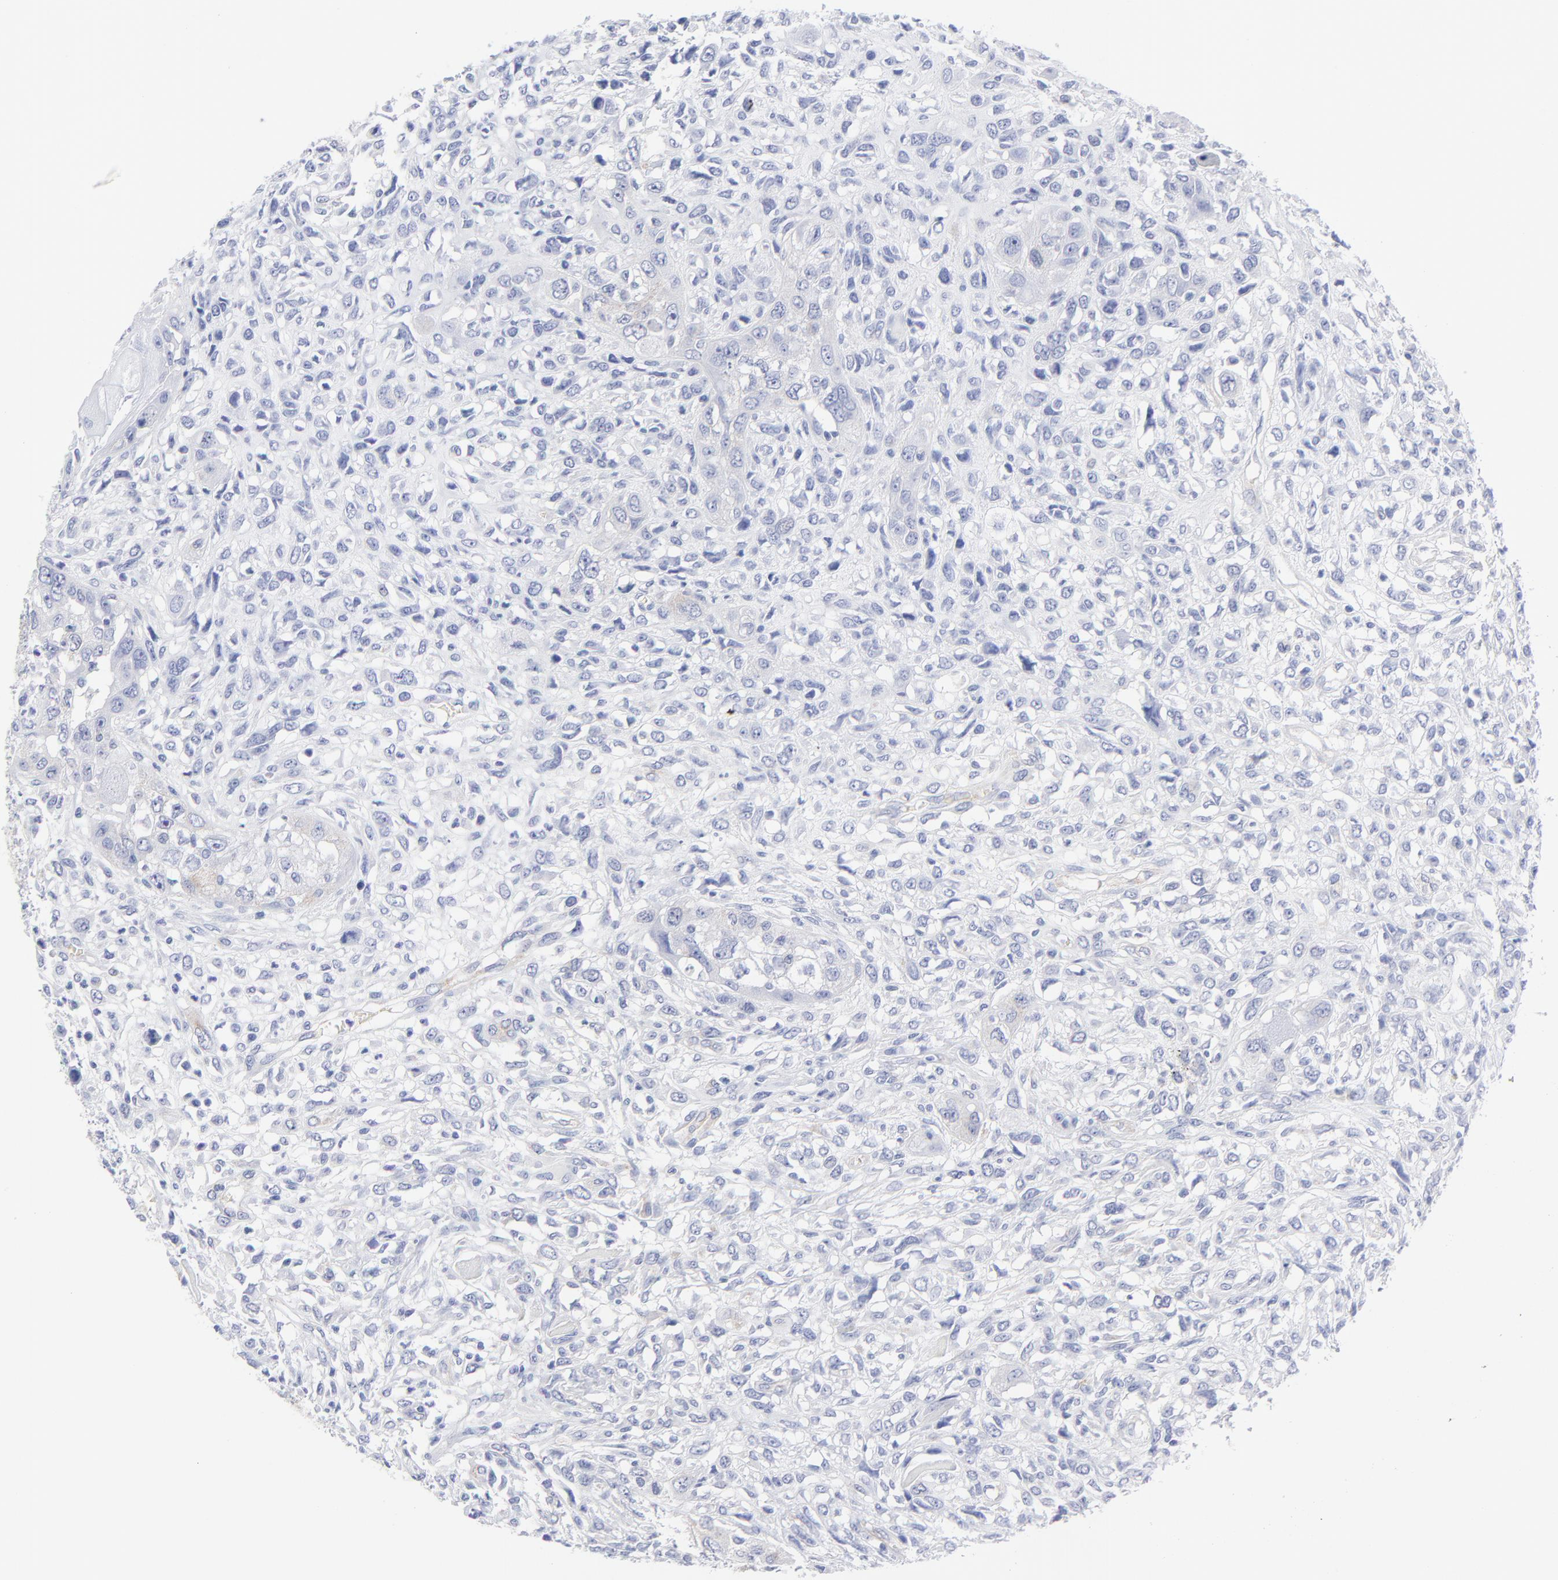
{"staining": {"intensity": "negative", "quantity": "none", "location": "none"}, "tissue": "head and neck cancer", "cell_type": "Tumor cells", "image_type": "cancer", "snomed": [{"axis": "morphology", "description": "Neoplasm, malignant, NOS"}, {"axis": "topography", "description": "Salivary gland"}, {"axis": "topography", "description": "Head-Neck"}], "caption": "Immunohistochemistry histopathology image of neoplastic tissue: human head and neck cancer (malignant neoplasm) stained with DAB (3,3'-diaminobenzidine) reveals no significant protein staining in tumor cells.", "gene": "CNTN3", "patient": {"sex": "male", "age": 43}}